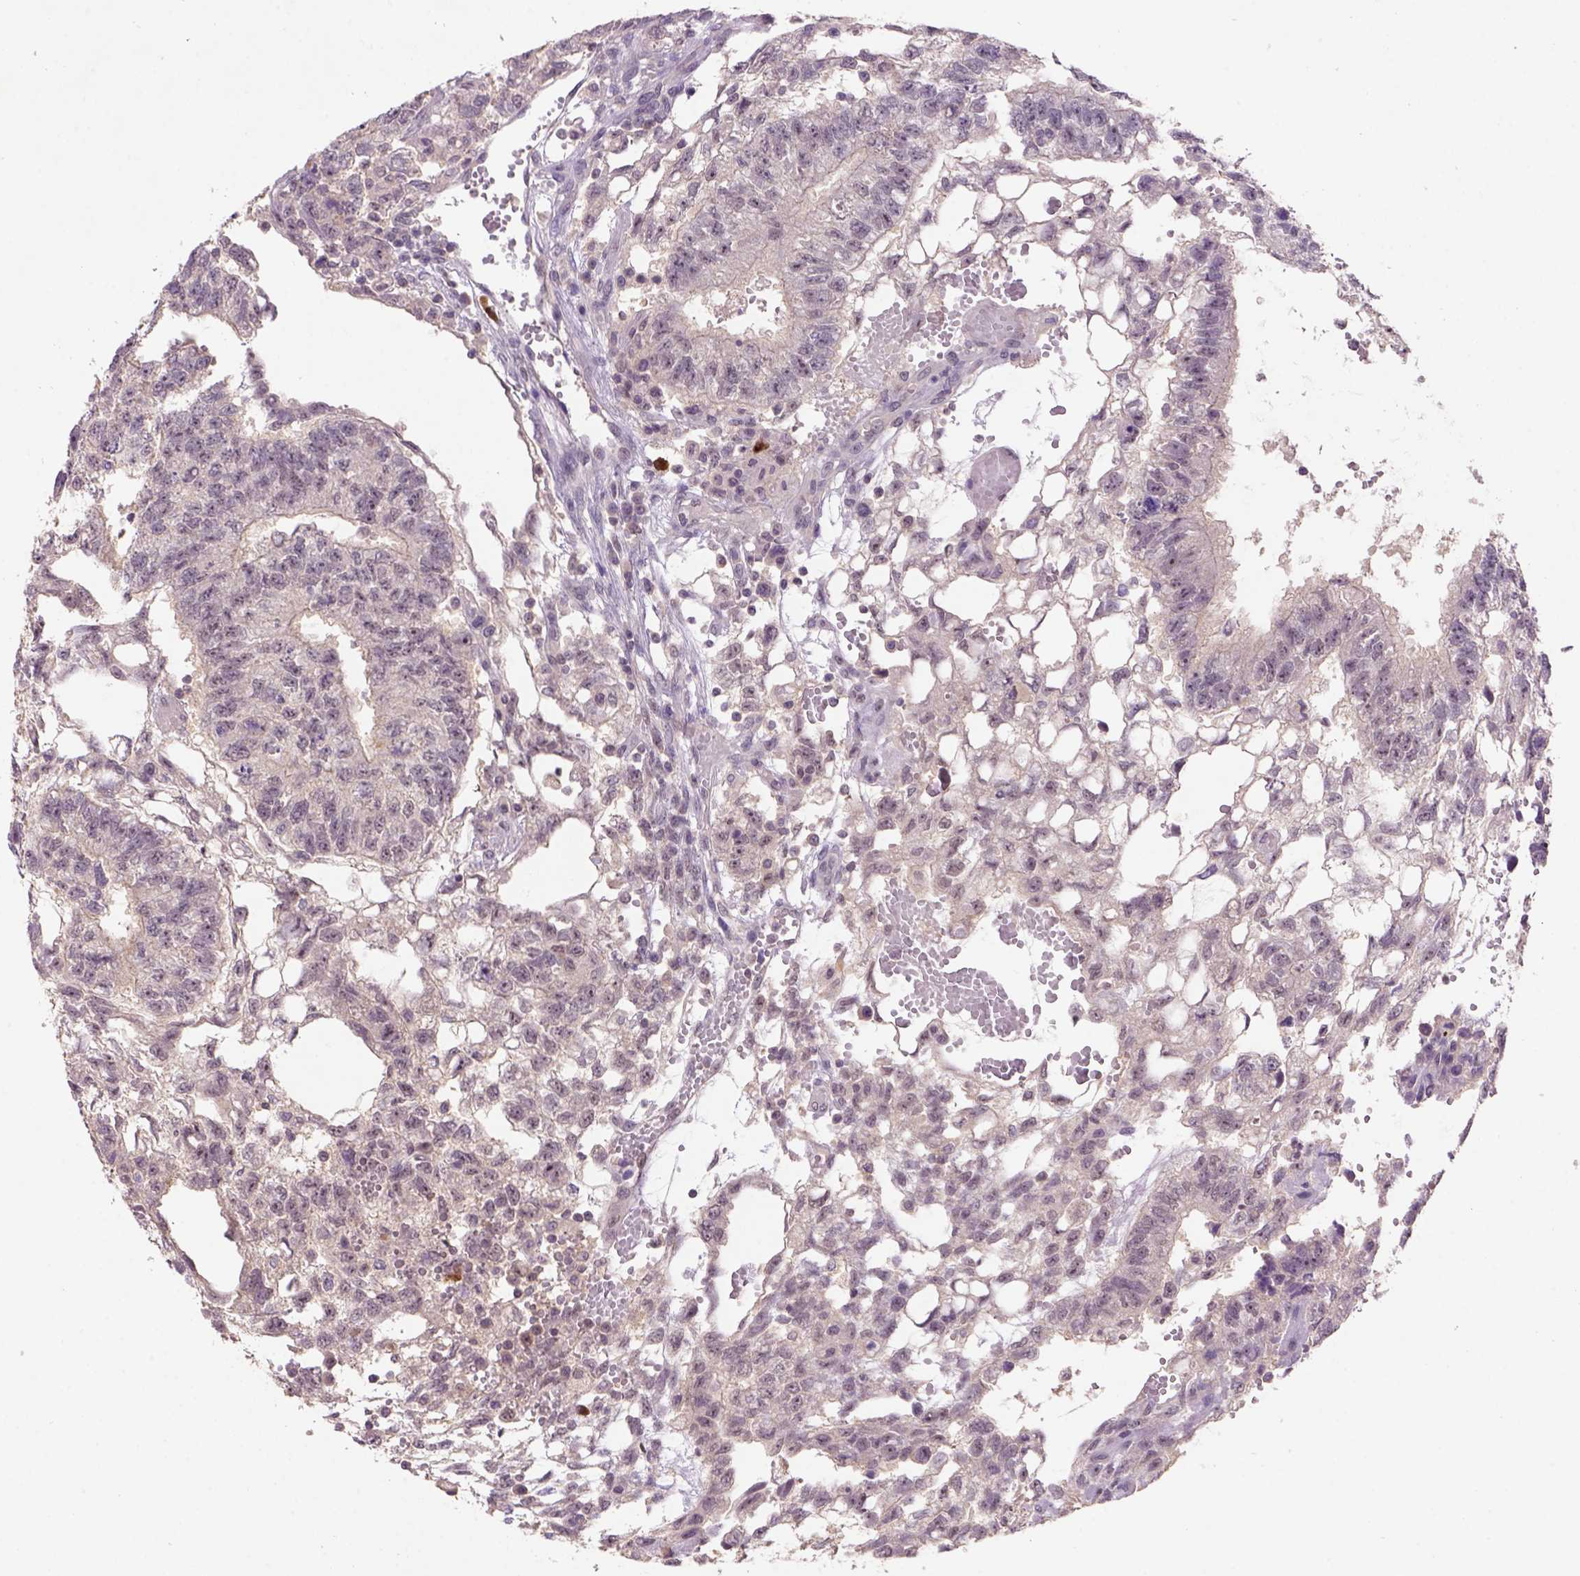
{"staining": {"intensity": "weak", "quantity": ">75%", "location": "cytoplasmic/membranous,nuclear"}, "tissue": "testis cancer", "cell_type": "Tumor cells", "image_type": "cancer", "snomed": [{"axis": "morphology", "description": "Carcinoma, Embryonal, NOS"}, {"axis": "topography", "description": "Testis"}], "caption": "This photomicrograph shows immunohistochemistry (IHC) staining of testis cancer (embryonal carcinoma), with low weak cytoplasmic/membranous and nuclear positivity in approximately >75% of tumor cells.", "gene": "SCML4", "patient": {"sex": "male", "age": 32}}